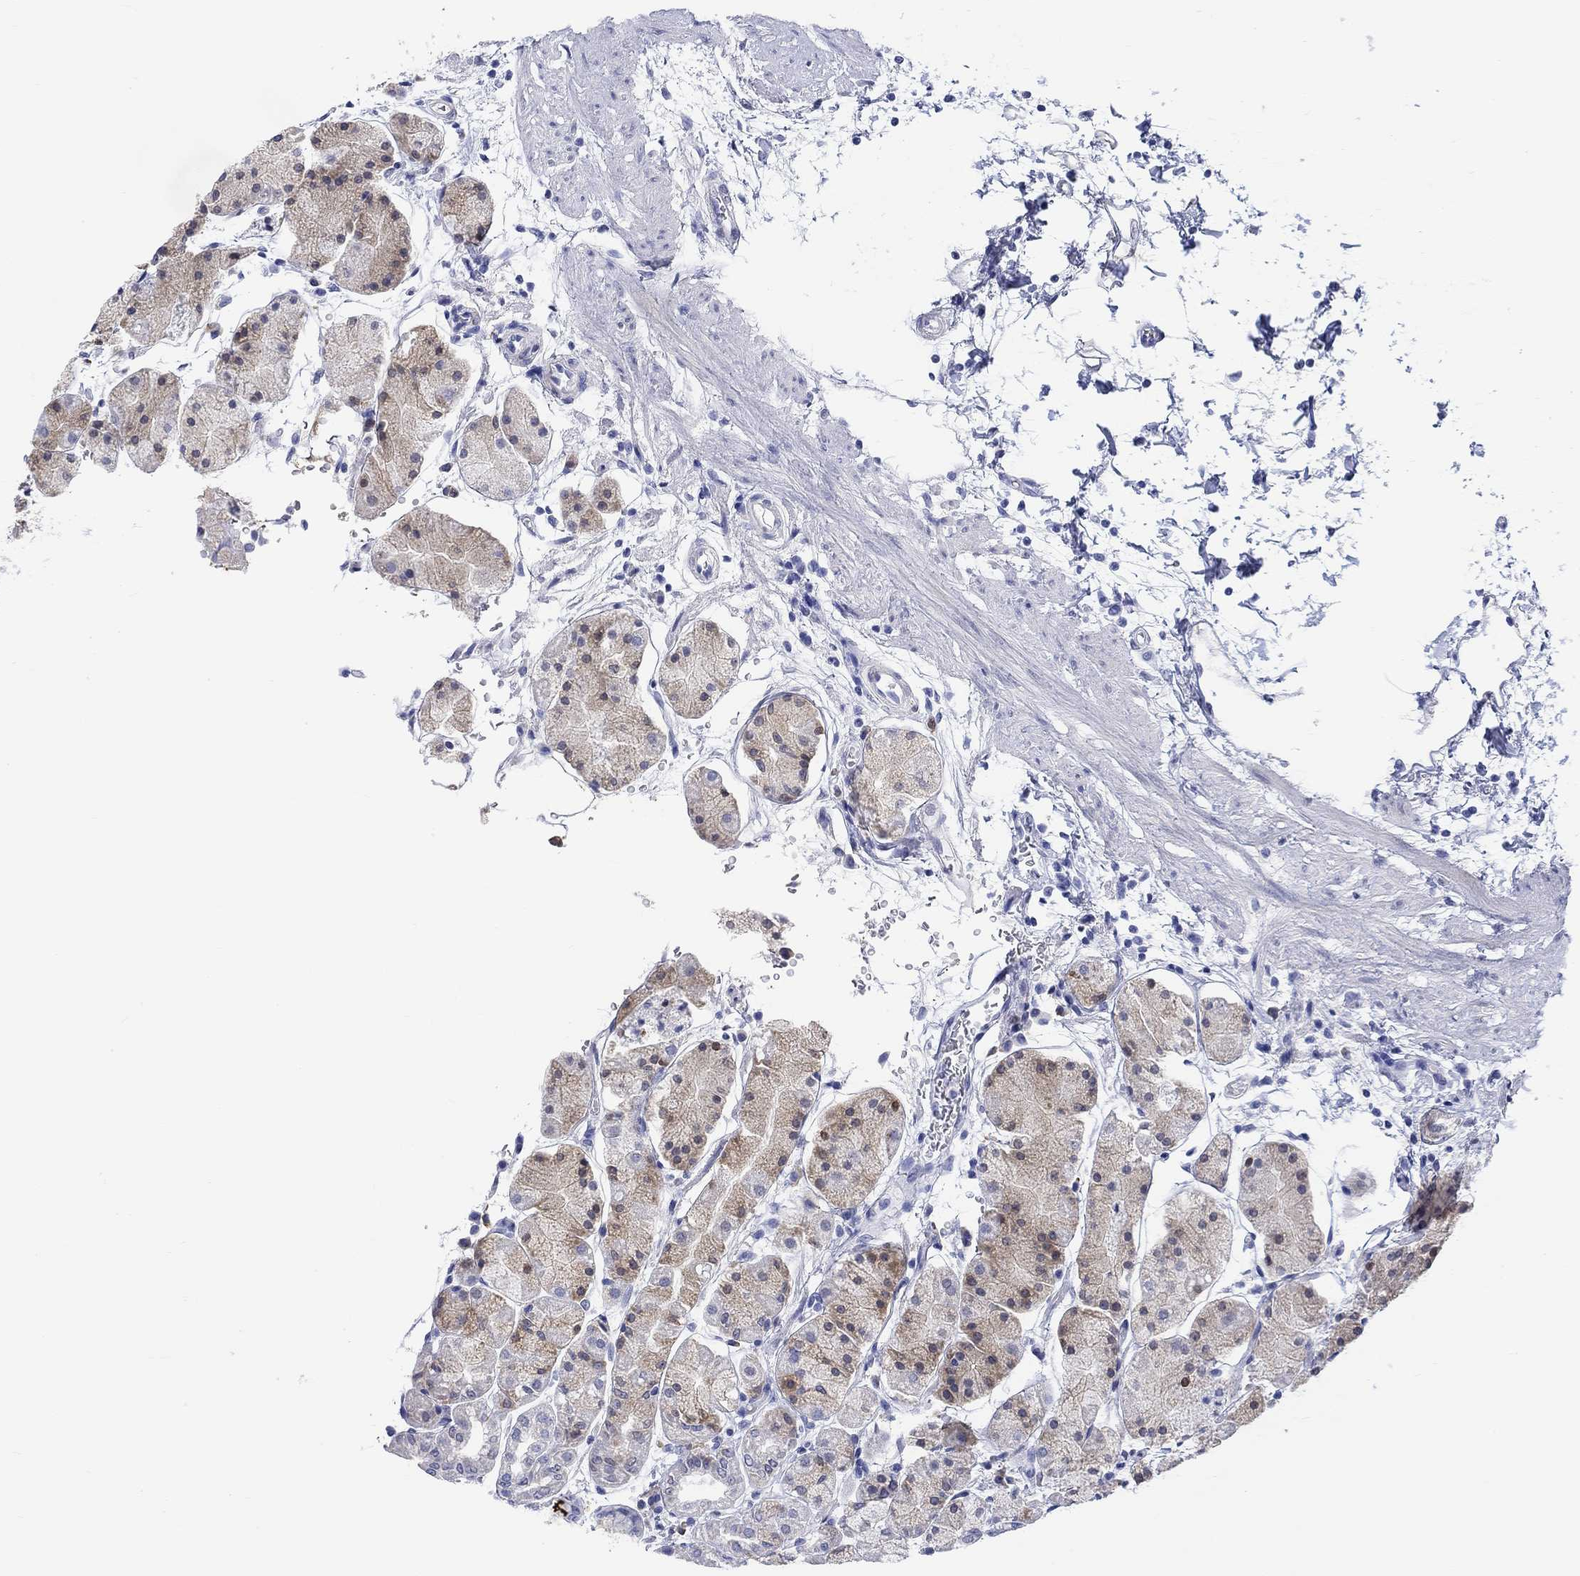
{"staining": {"intensity": "moderate", "quantity": "<25%", "location": "cytoplasmic/membranous,nuclear"}, "tissue": "stomach", "cell_type": "Glandular cells", "image_type": "normal", "snomed": [{"axis": "morphology", "description": "Normal tissue, NOS"}, {"axis": "topography", "description": "Stomach"}], "caption": "This is a micrograph of IHC staining of normal stomach, which shows moderate positivity in the cytoplasmic/membranous,nuclear of glandular cells.", "gene": "MSI1", "patient": {"sex": "male", "age": 54}}